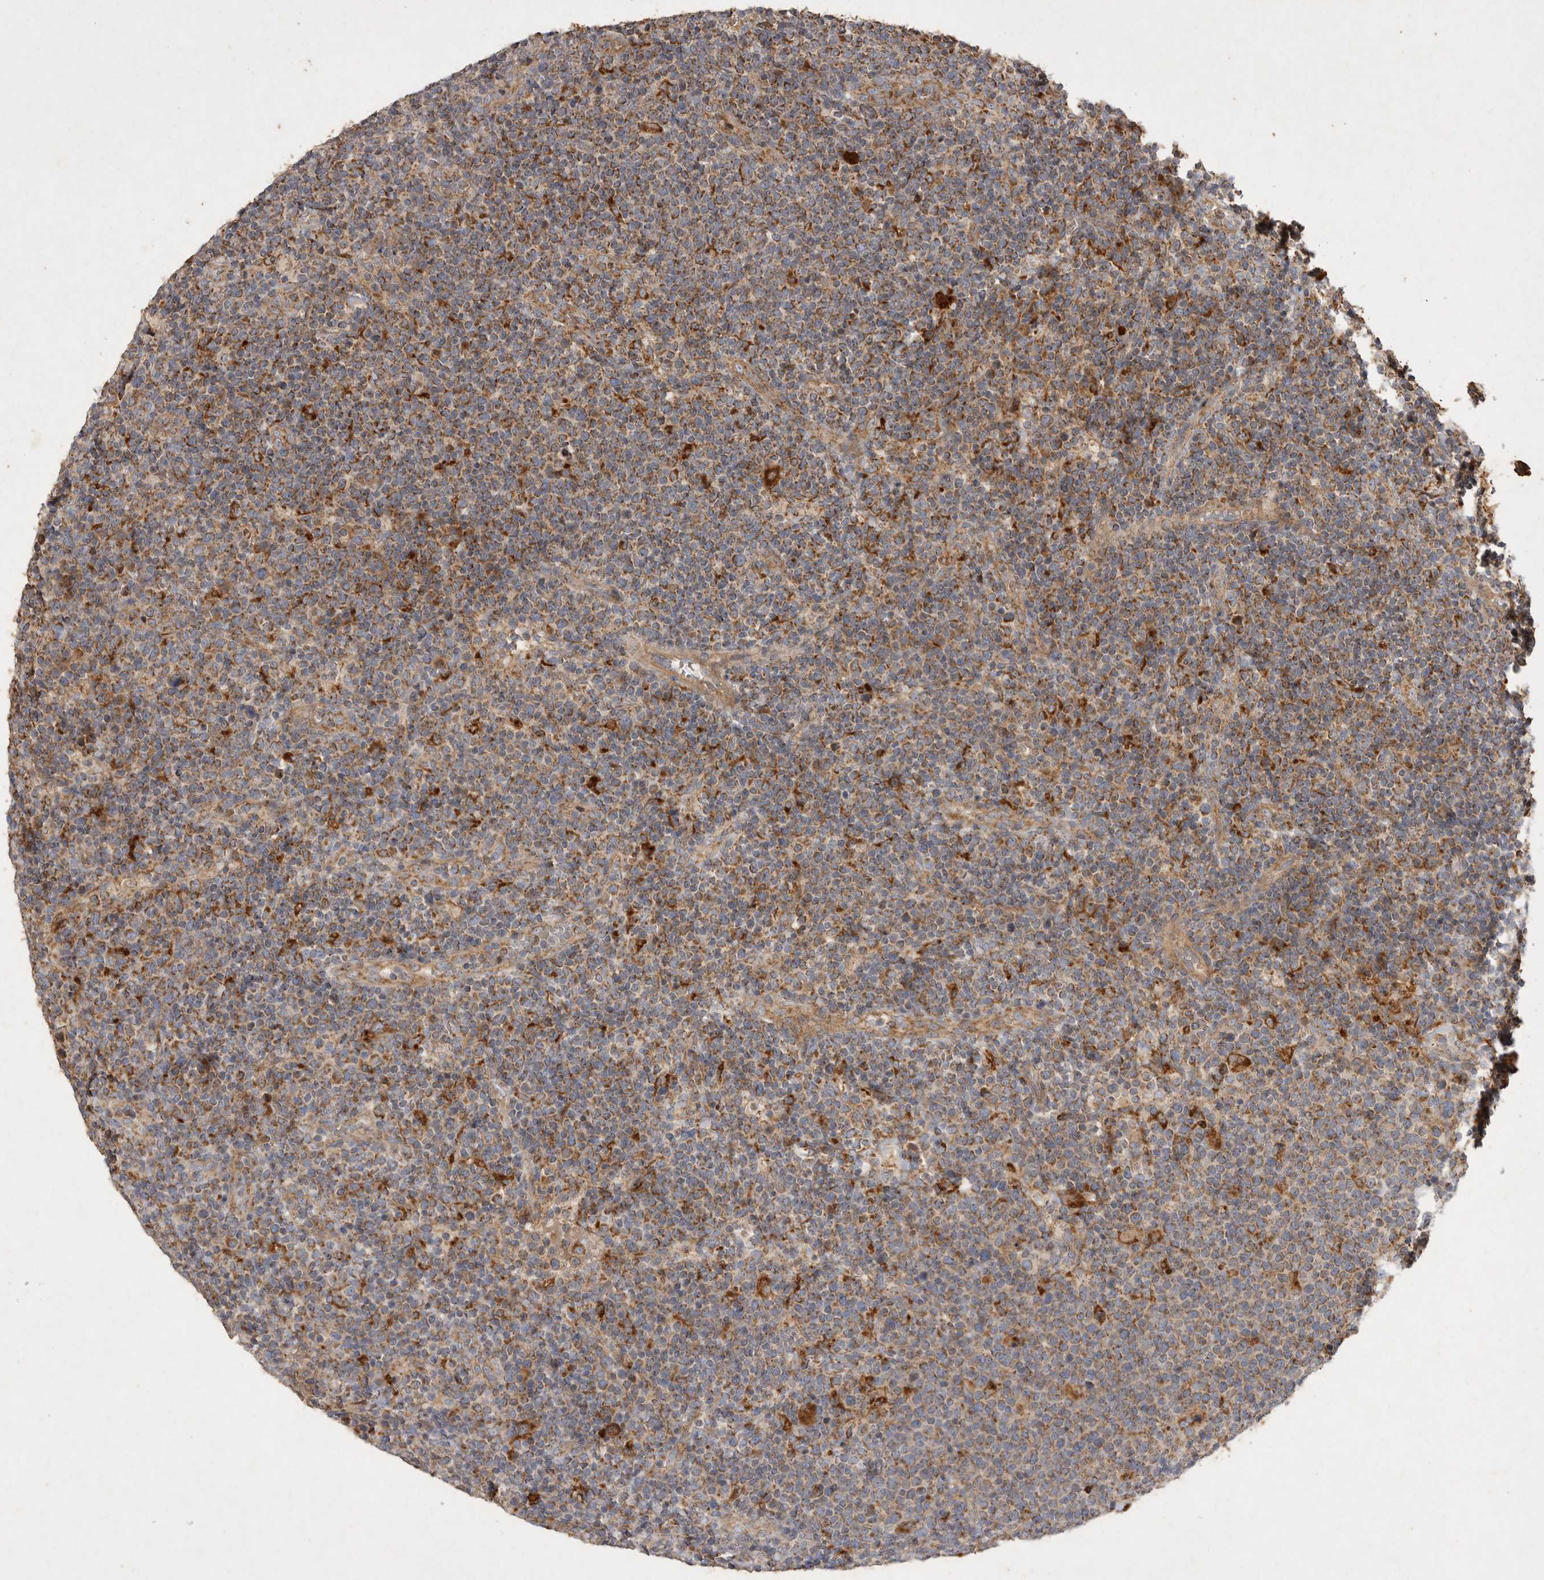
{"staining": {"intensity": "moderate", "quantity": ">75%", "location": "cytoplasmic/membranous"}, "tissue": "lymphoma", "cell_type": "Tumor cells", "image_type": "cancer", "snomed": [{"axis": "morphology", "description": "Malignant lymphoma, non-Hodgkin's type, High grade"}, {"axis": "topography", "description": "Lymph node"}], "caption": "This is a histology image of IHC staining of lymphoma, which shows moderate positivity in the cytoplasmic/membranous of tumor cells.", "gene": "MRPL41", "patient": {"sex": "male", "age": 61}}